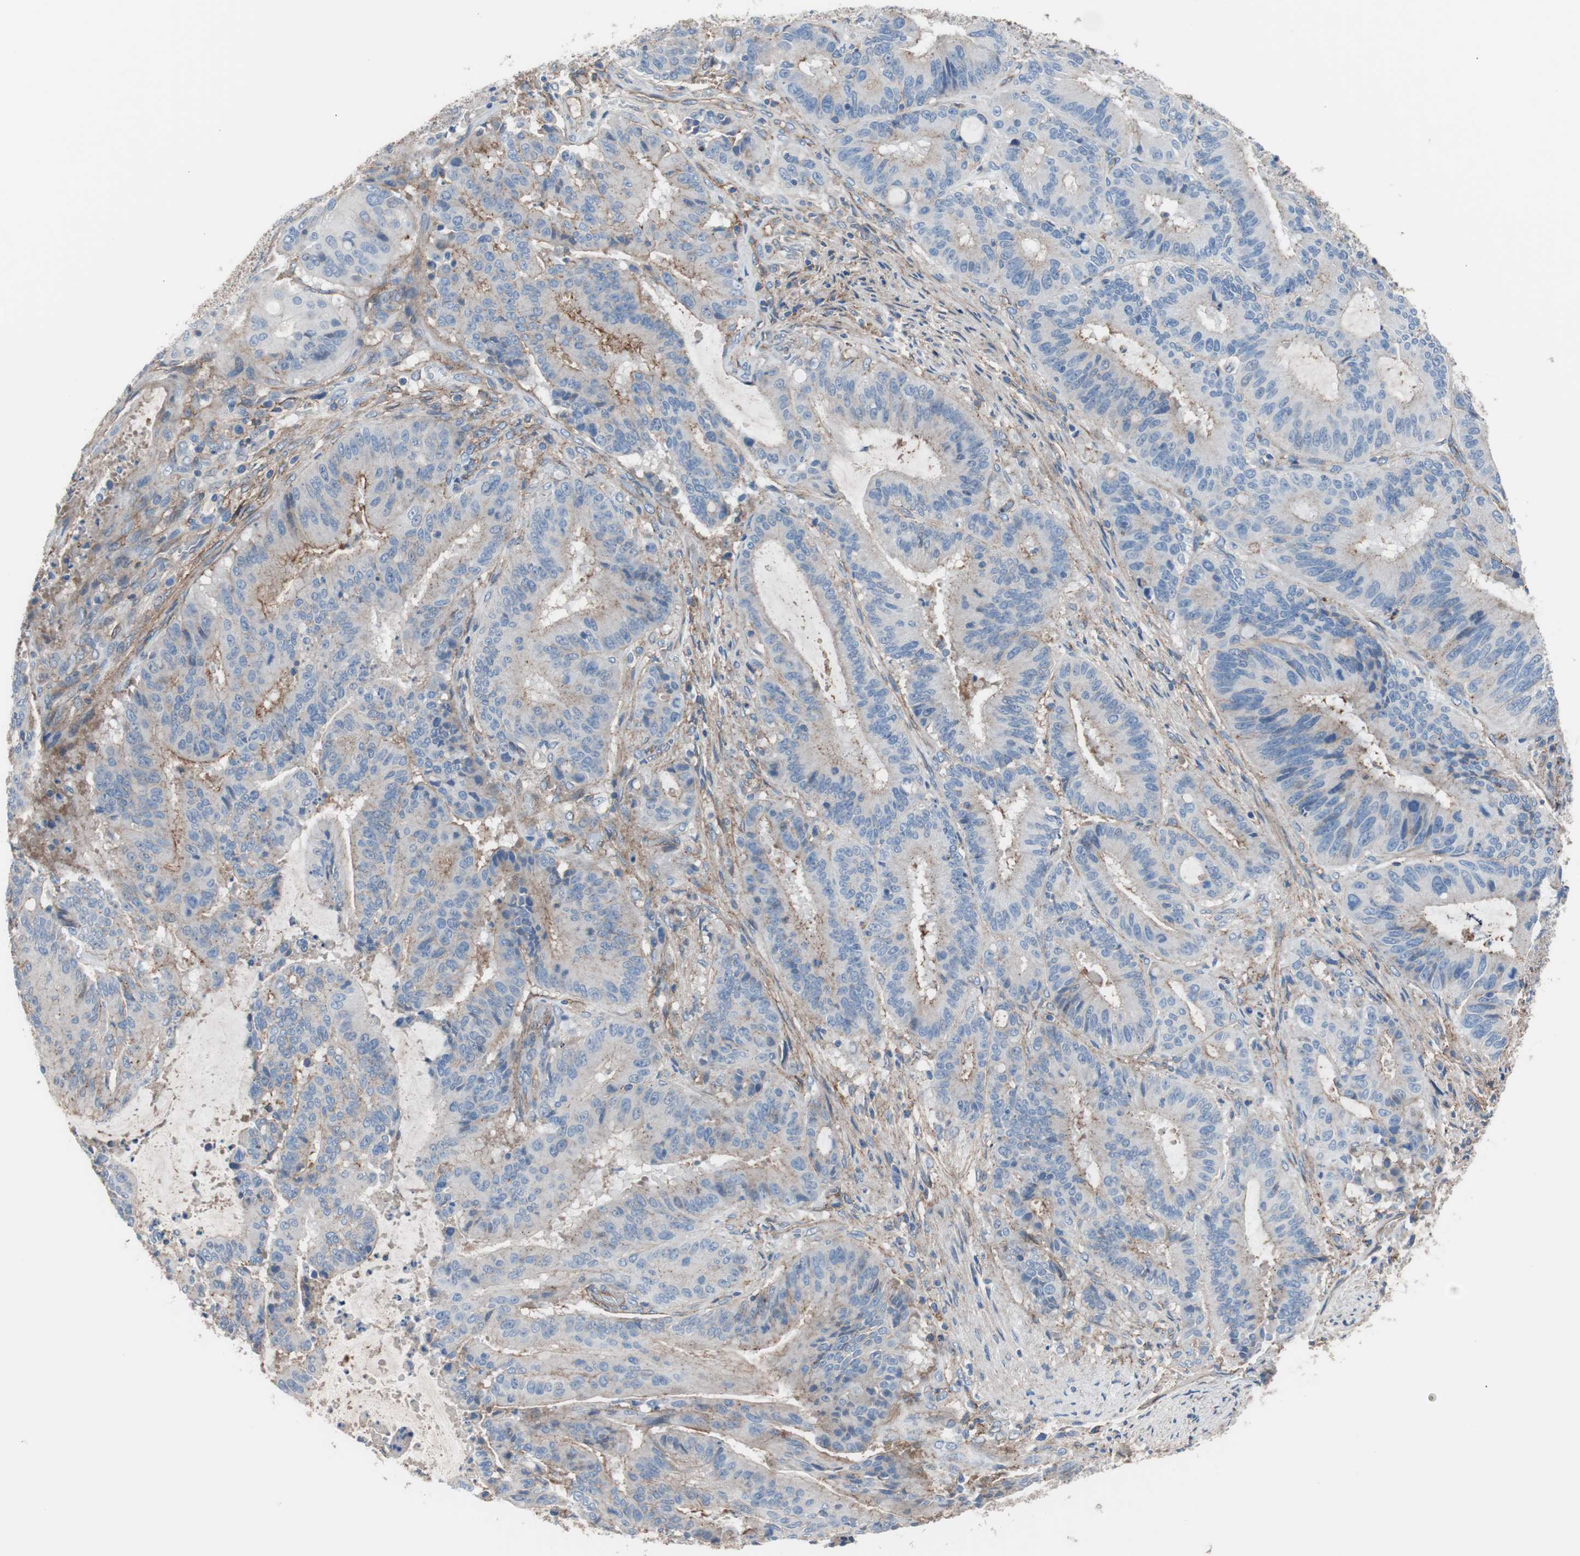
{"staining": {"intensity": "weak", "quantity": "25%-75%", "location": "cytoplasmic/membranous"}, "tissue": "liver cancer", "cell_type": "Tumor cells", "image_type": "cancer", "snomed": [{"axis": "morphology", "description": "Cholangiocarcinoma"}, {"axis": "topography", "description": "Liver"}], "caption": "Liver cholangiocarcinoma tissue exhibits weak cytoplasmic/membranous expression in approximately 25%-75% of tumor cells", "gene": "CD81", "patient": {"sex": "female", "age": 73}}